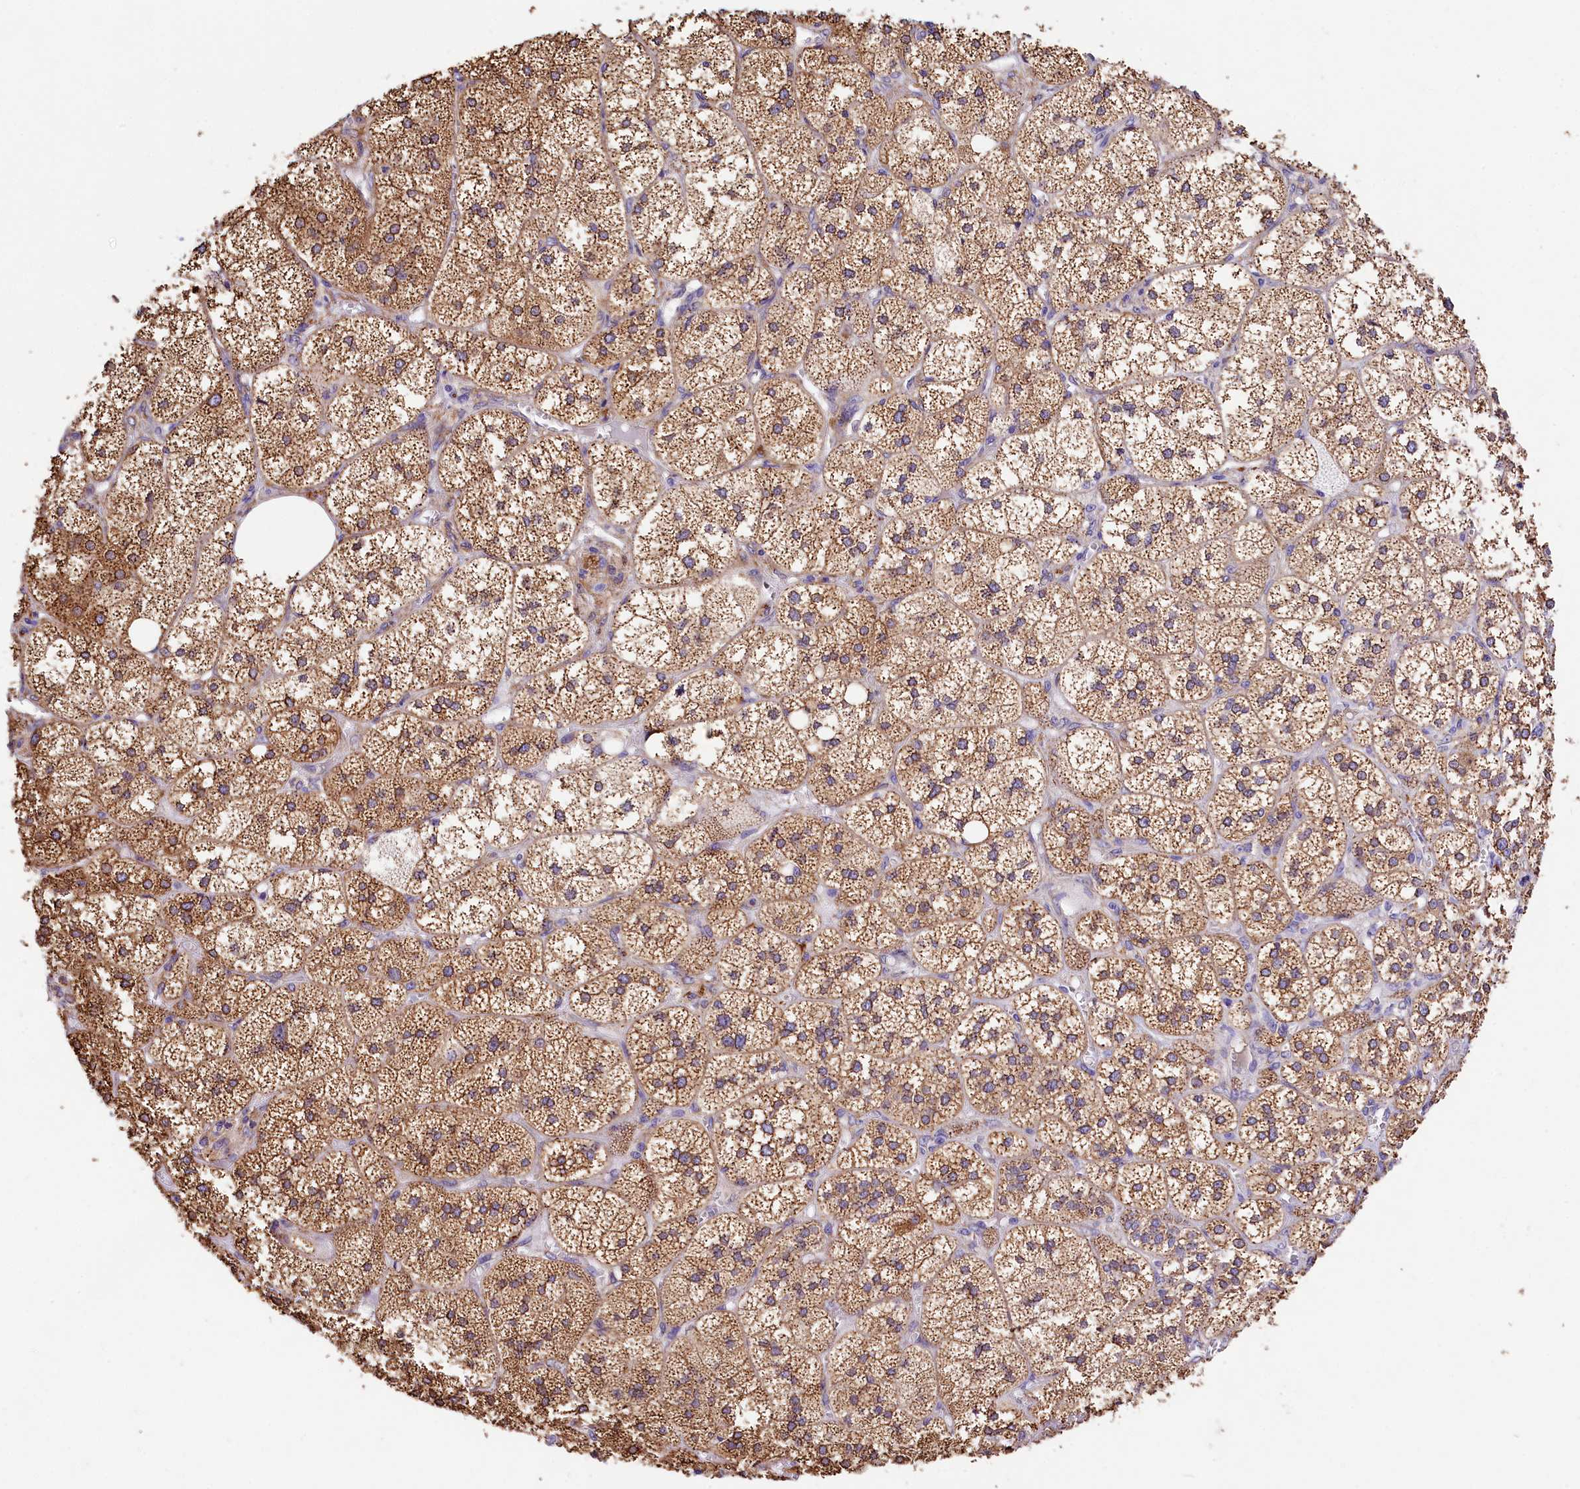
{"staining": {"intensity": "moderate", "quantity": ">75%", "location": "cytoplasmic/membranous"}, "tissue": "adrenal gland", "cell_type": "Glandular cells", "image_type": "normal", "snomed": [{"axis": "morphology", "description": "Normal tissue, NOS"}, {"axis": "topography", "description": "Adrenal gland"}], "caption": "A brown stain labels moderate cytoplasmic/membranous expression of a protein in glandular cells of normal adrenal gland.", "gene": "ITGA1", "patient": {"sex": "female", "age": 61}}